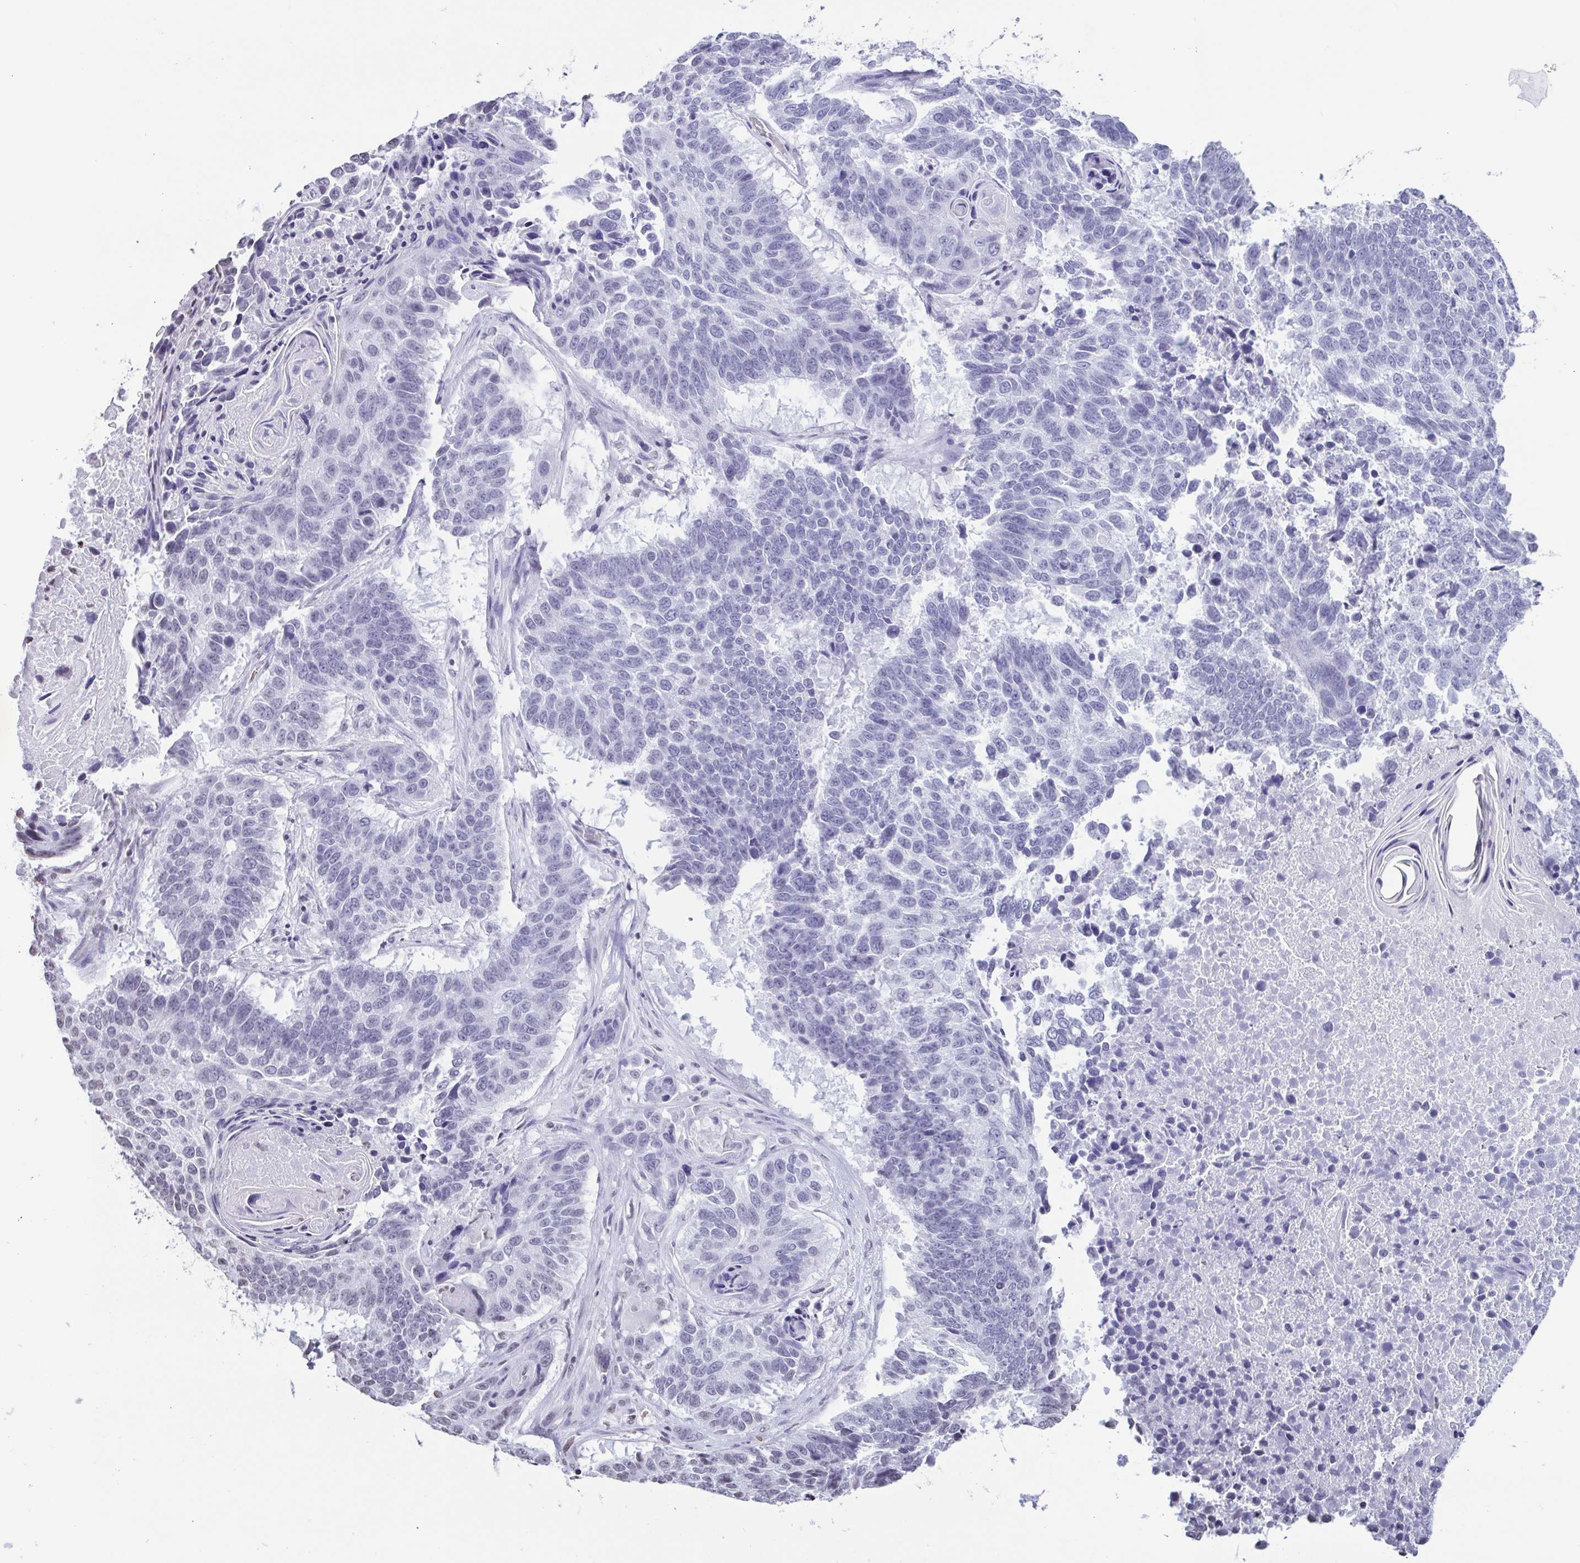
{"staining": {"intensity": "negative", "quantity": "none", "location": "none"}, "tissue": "lung cancer", "cell_type": "Tumor cells", "image_type": "cancer", "snomed": [{"axis": "morphology", "description": "Squamous cell carcinoma, NOS"}, {"axis": "topography", "description": "Lung"}], "caption": "An IHC histopathology image of lung cancer is shown. There is no staining in tumor cells of lung cancer. Brightfield microscopy of immunohistochemistry stained with DAB (3,3'-diaminobenzidine) (brown) and hematoxylin (blue), captured at high magnification.", "gene": "VCY1B", "patient": {"sex": "male", "age": 73}}